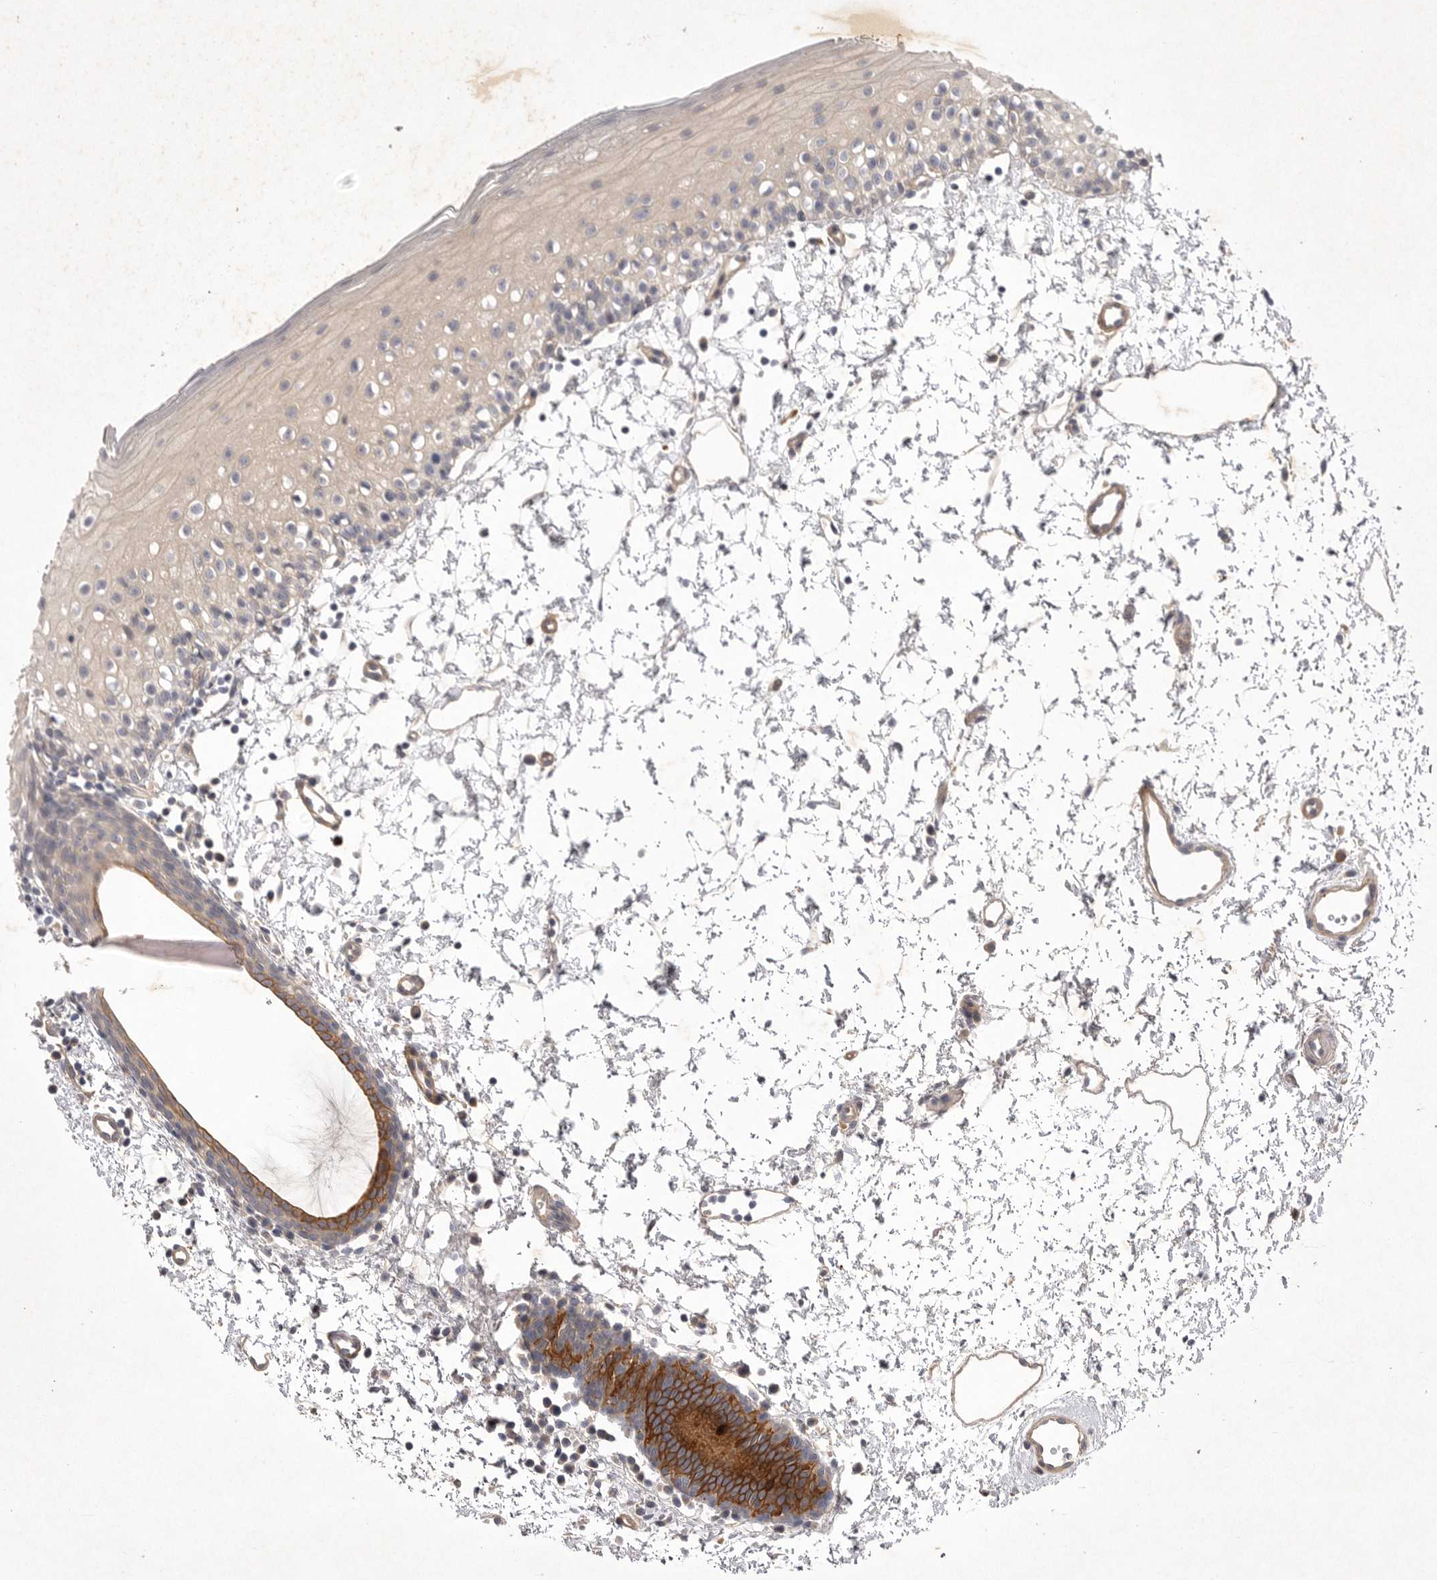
{"staining": {"intensity": "weak", "quantity": "<25%", "location": "cytoplasmic/membranous"}, "tissue": "oral mucosa", "cell_type": "Squamous epithelial cells", "image_type": "normal", "snomed": [{"axis": "morphology", "description": "Normal tissue, NOS"}, {"axis": "topography", "description": "Oral tissue"}], "caption": "DAB (3,3'-diaminobenzidine) immunohistochemical staining of unremarkable human oral mucosa displays no significant expression in squamous epithelial cells. (DAB immunohistochemistry, high magnification).", "gene": "DHDDS", "patient": {"sex": "male", "age": 28}}